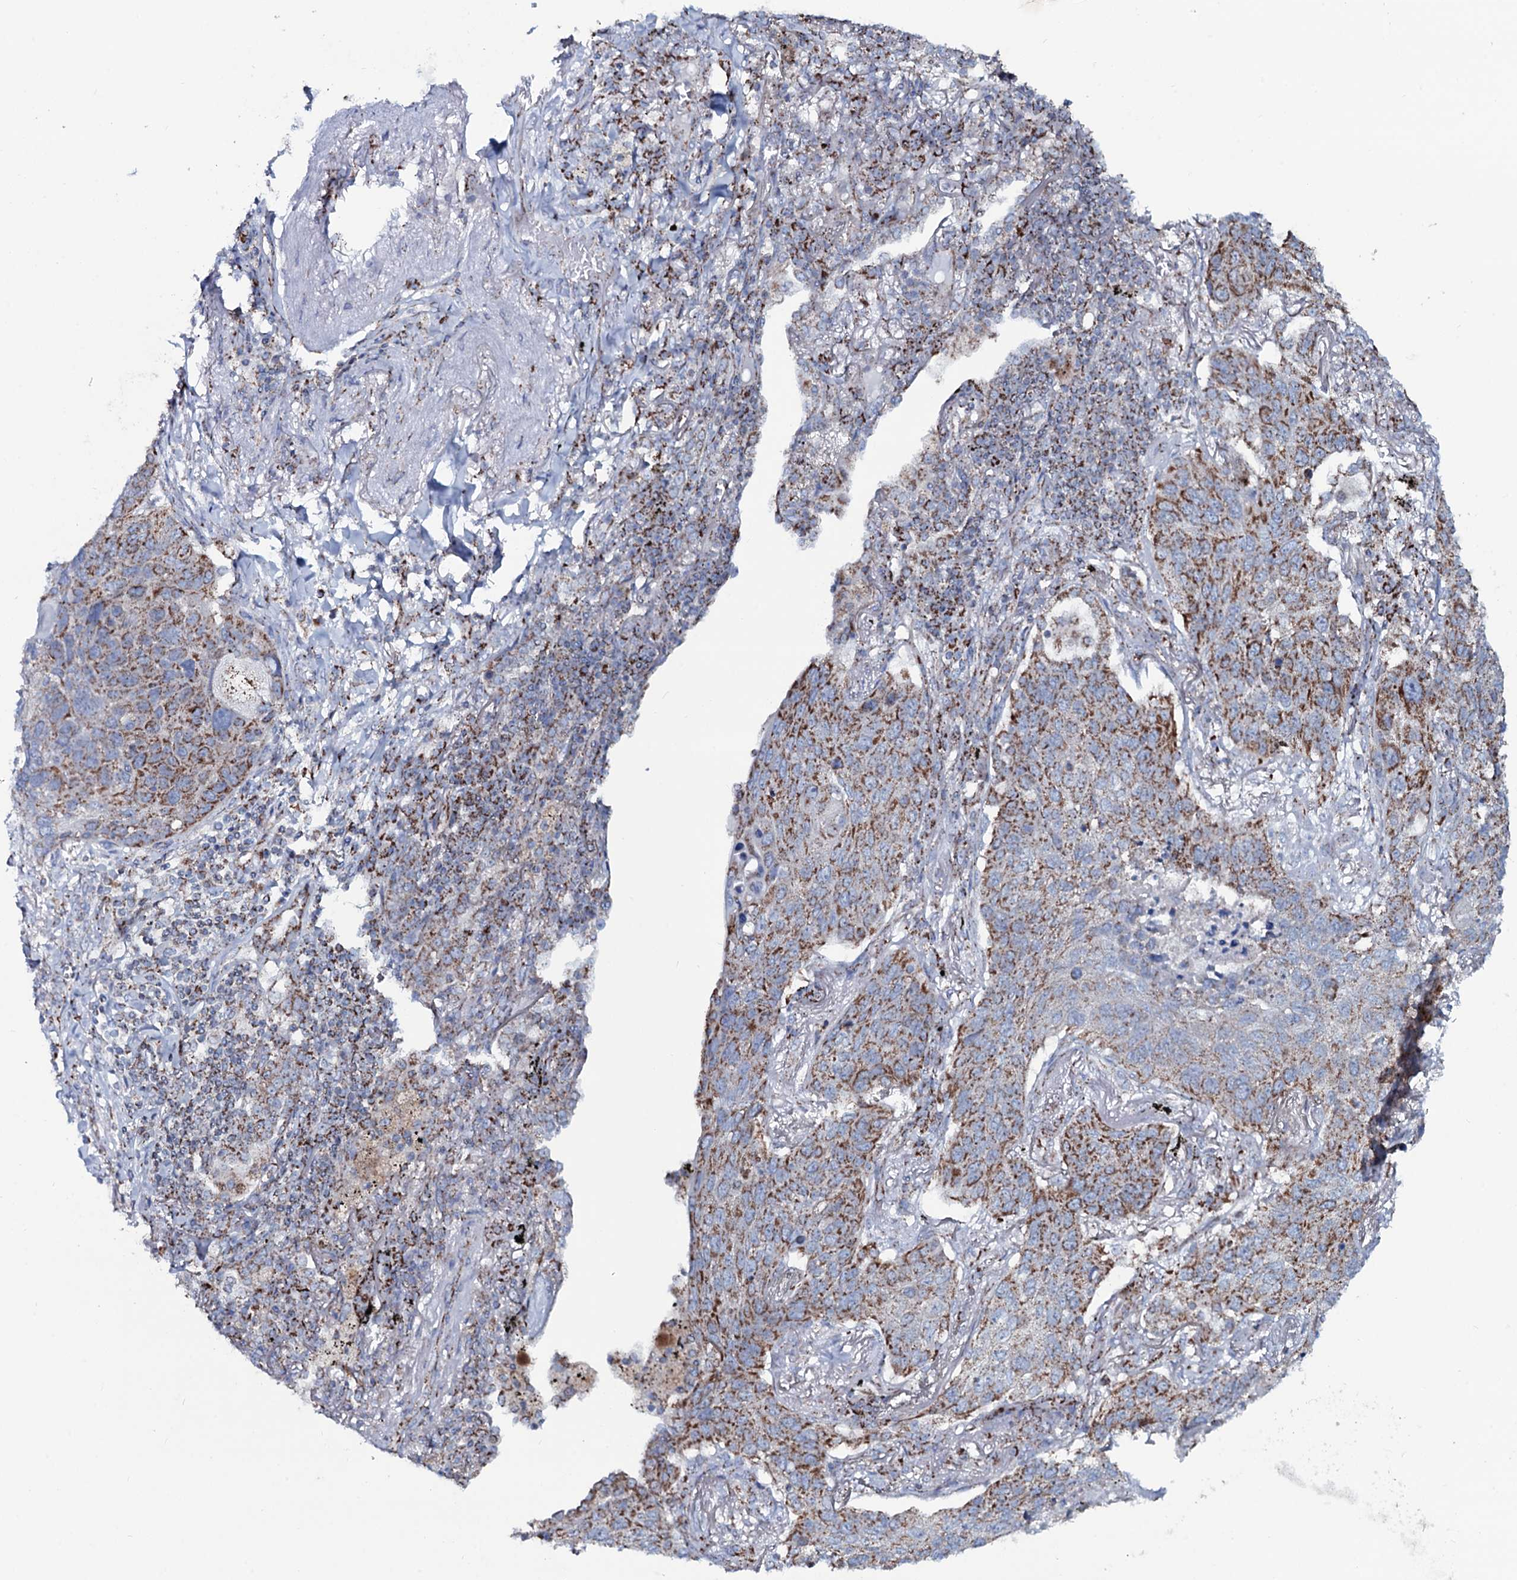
{"staining": {"intensity": "moderate", "quantity": ">75%", "location": "cytoplasmic/membranous"}, "tissue": "lung cancer", "cell_type": "Tumor cells", "image_type": "cancer", "snomed": [{"axis": "morphology", "description": "Squamous cell carcinoma, NOS"}, {"axis": "topography", "description": "Lung"}], "caption": "Immunohistochemical staining of squamous cell carcinoma (lung) demonstrates medium levels of moderate cytoplasmic/membranous expression in about >75% of tumor cells.", "gene": "MRPS35", "patient": {"sex": "female", "age": 63}}